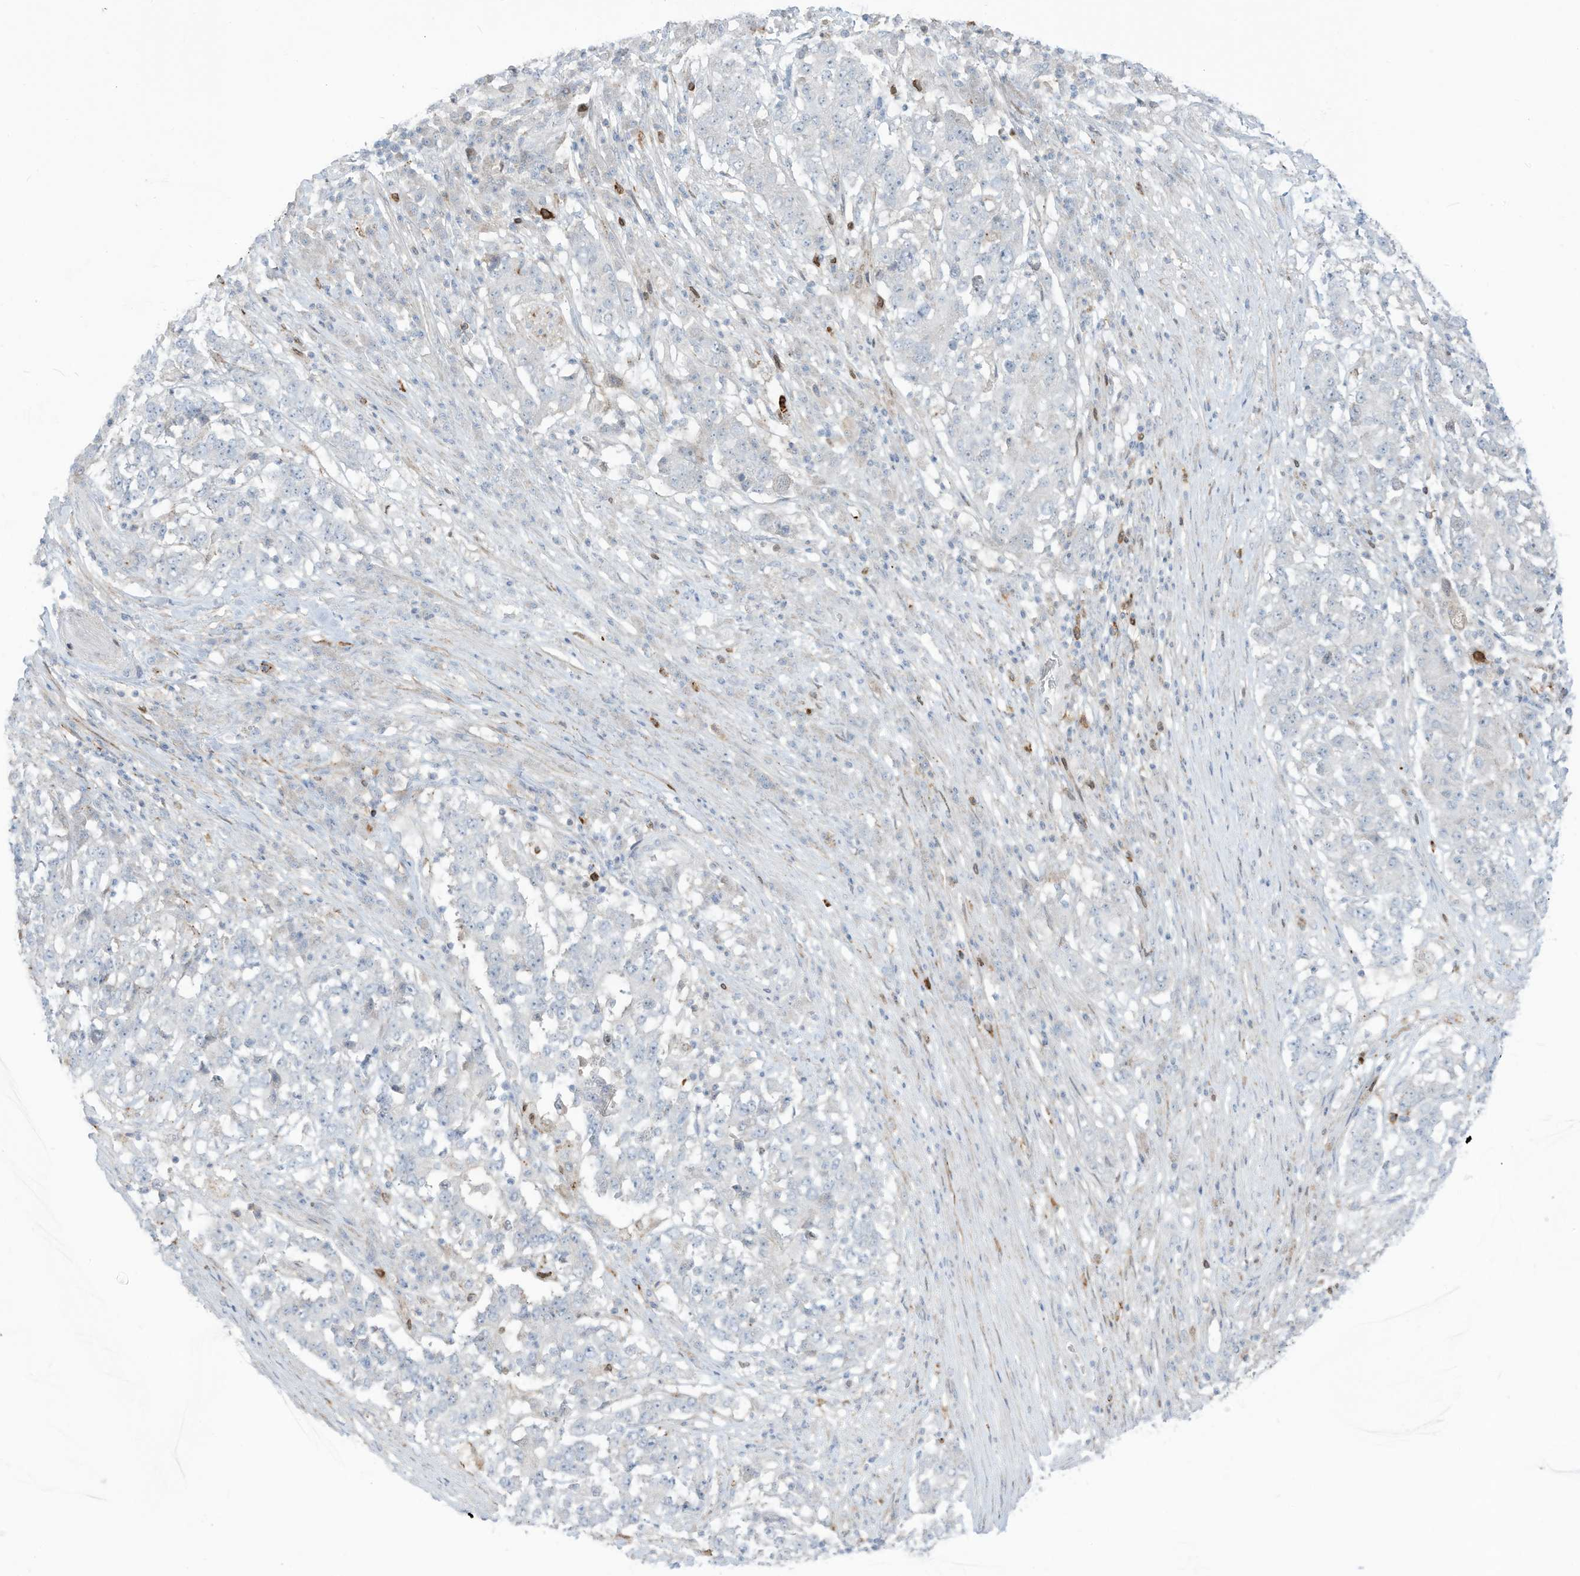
{"staining": {"intensity": "negative", "quantity": "none", "location": "none"}, "tissue": "stomach cancer", "cell_type": "Tumor cells", "image_type": "cancer", "snomed": [{"axis": "morphology", "description": "Adenocarcinoma, NOS"}, {"axis": "topography", "description": "Stomach"}], "caption": "IHC of human stomach cancer (adenocarcinoma) demonstrates no expression in tumor cells.", "gene": "NOTO", "patient": {"sex": "male", "age": 59}}